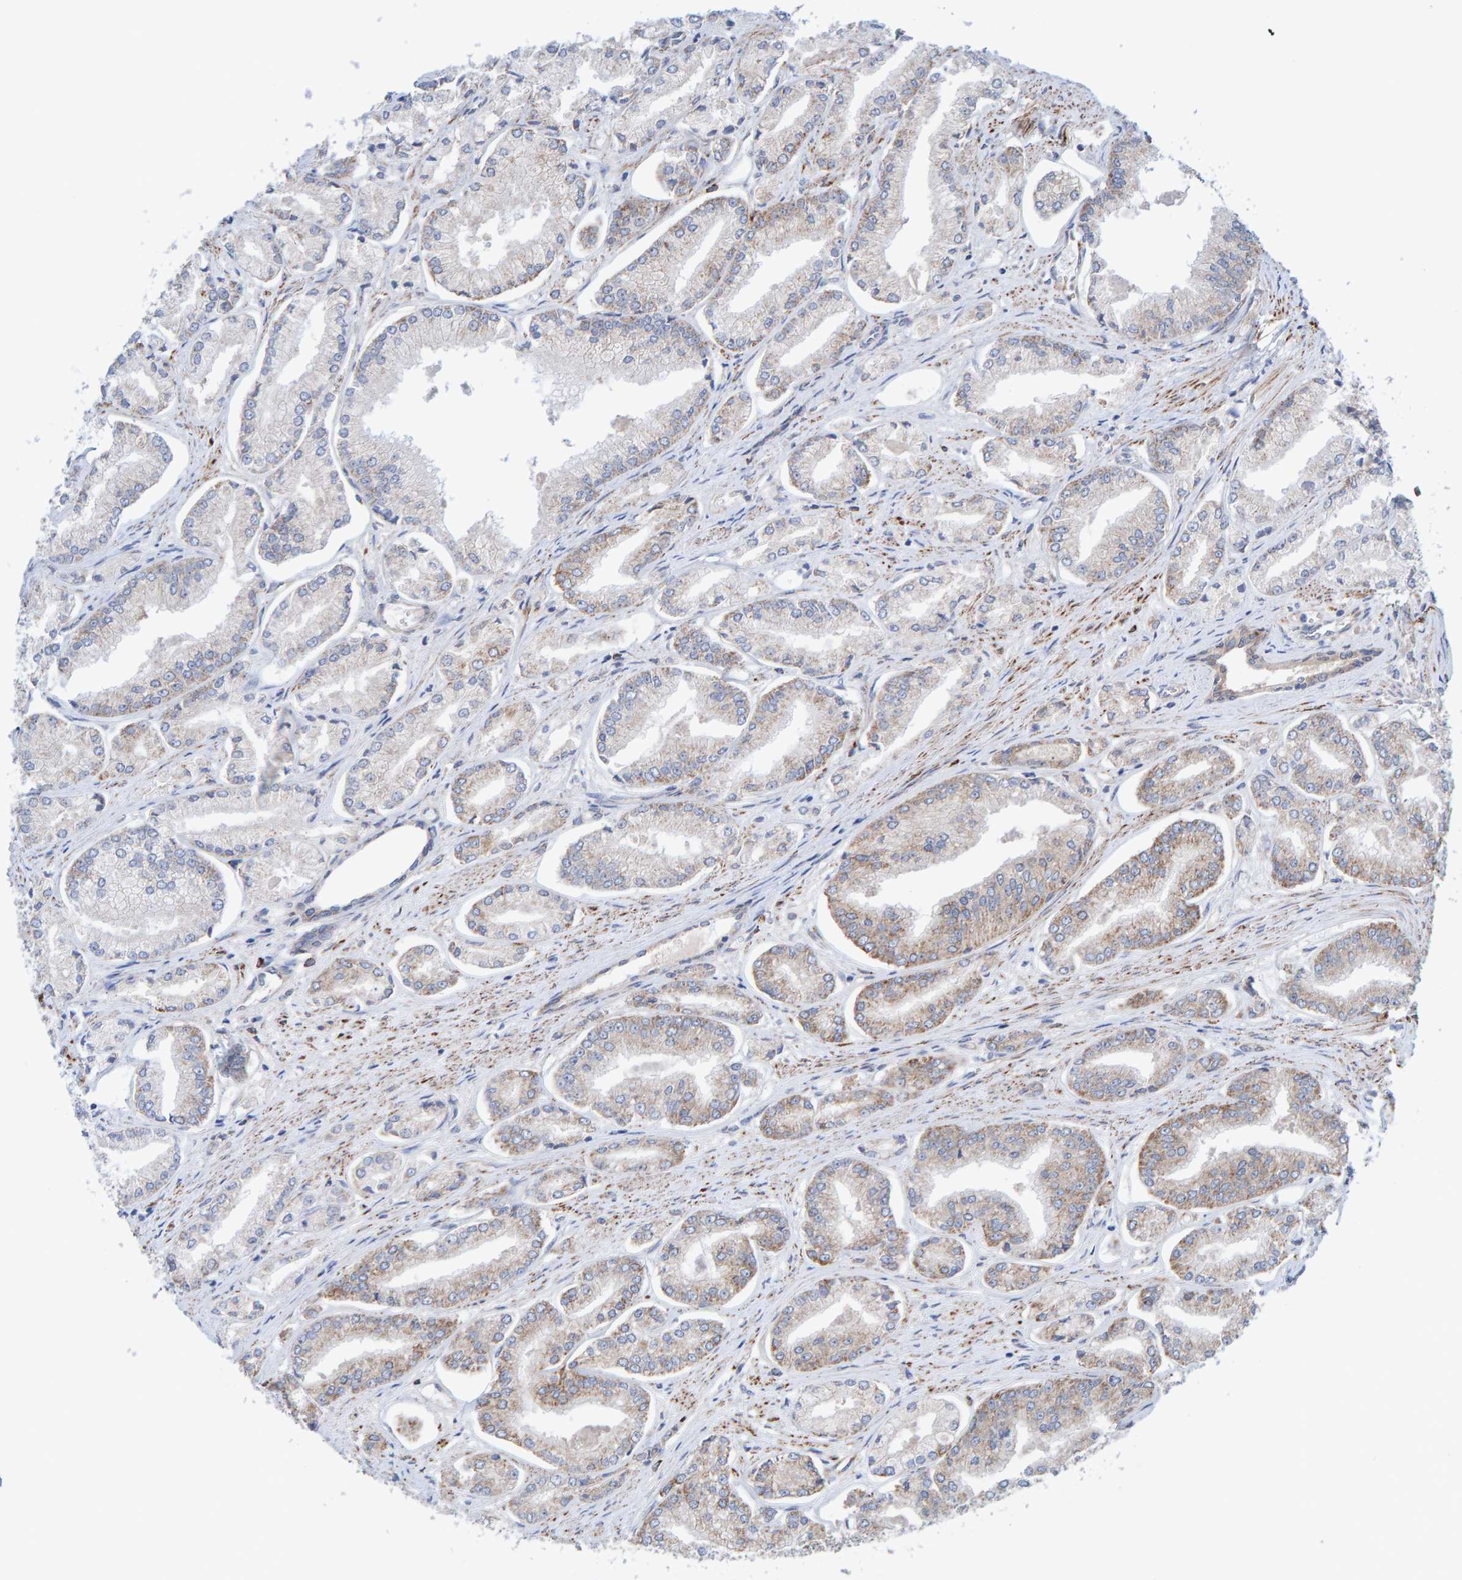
{"staining": {"intensity": "weak", "quantity": "25%-75%", "location": "cytoplasmic/membranous"}, "tissue": "prostate cancer", "cell_type": "Tumor cells", "image_type": "cancer", "snomed": [{"axis": "morphology", "description": "Adenocarcinoma, Low grade"}, {"axis": "topography", "description": "Prostate"}], "caption": "Weak cytoplasmic/membranous protein expression is present in approximately 25%-75% of tumor cells in prostate low-grade adenocarcinoma. (Stains: DAB (3,3'-diaminobenzidine) in brown, nuclei in blue, Microscopy: brightfield microscopy at high magnification).", "gene": "LRSAM1", "patient": {"sex": "male", "age": 52}}